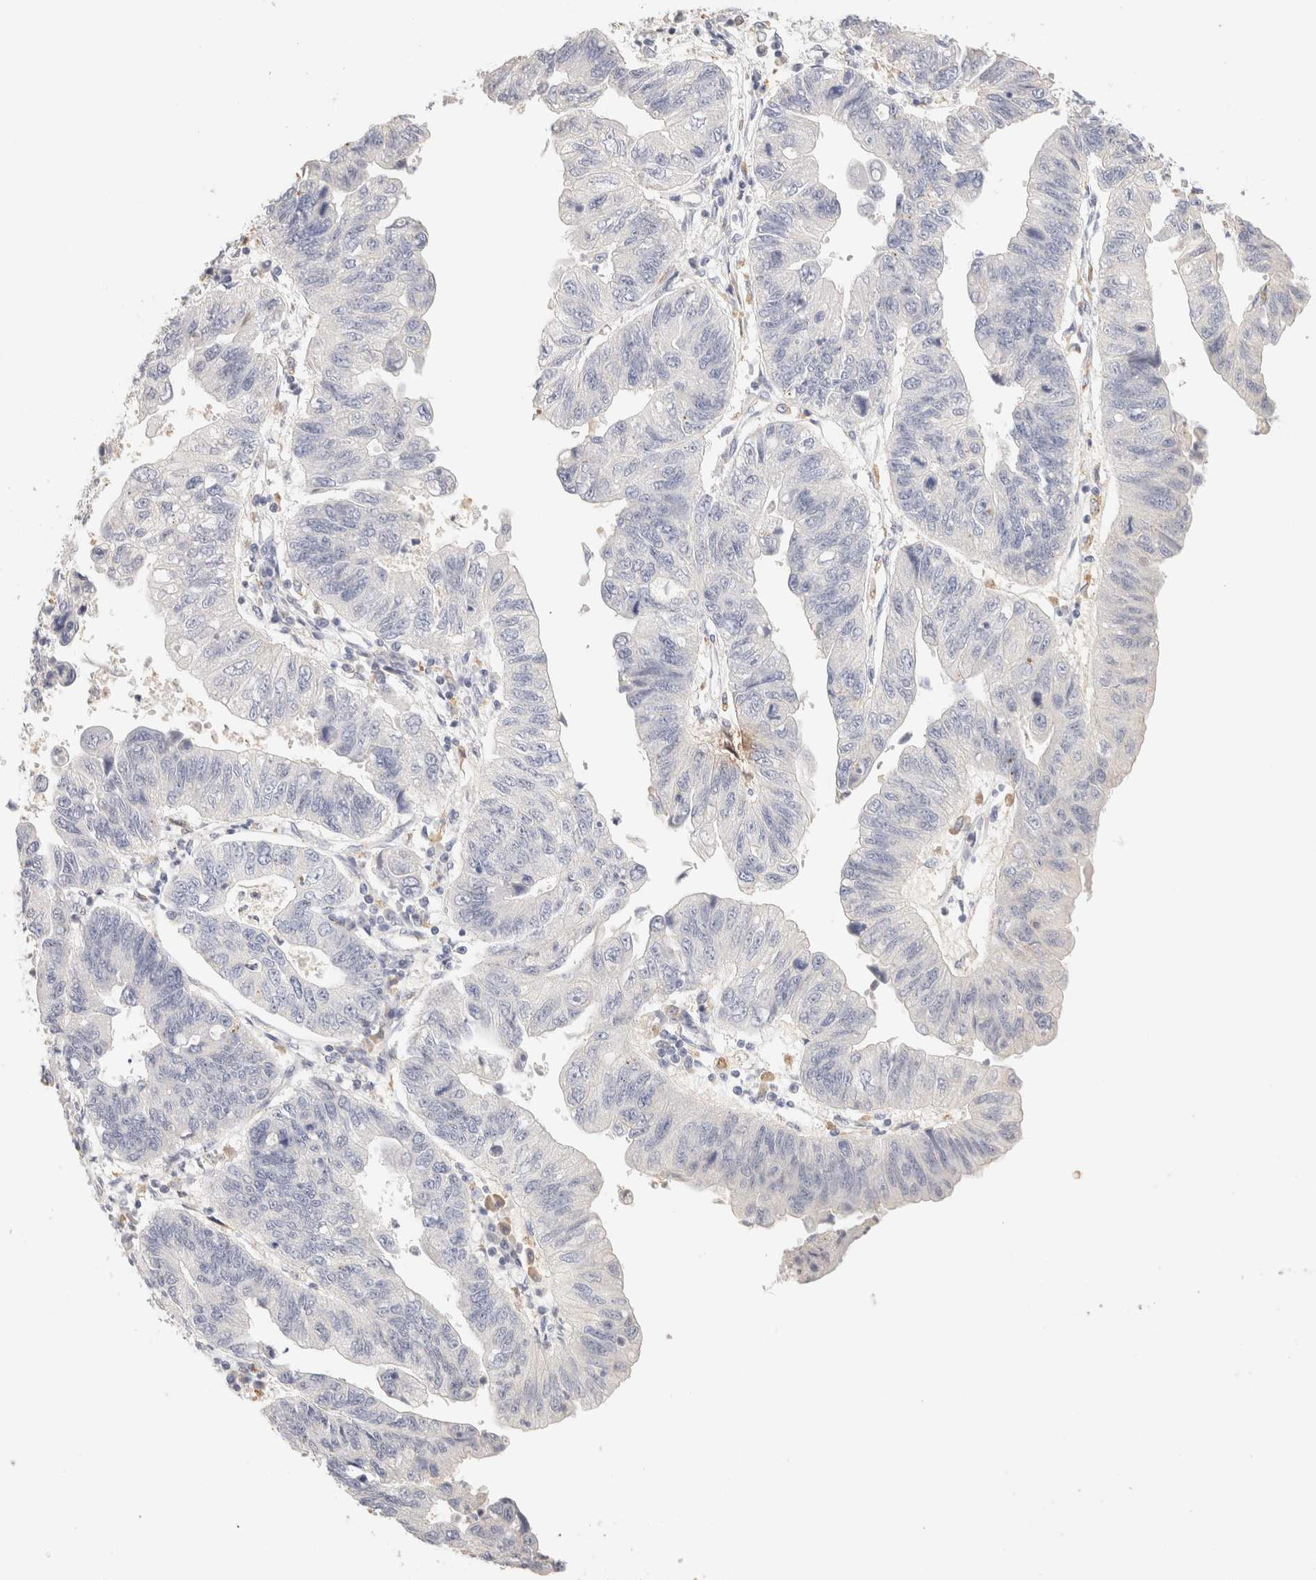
{"staining": {"intensity": "negative", "quantity": "none", "location": "none"}, "tissue": "stomach cancer", "cell_type": "Tumor cells", "image_type": "cancer", "snomed": [{"axis": "morphology", "description": "Adenocarcinoma, NOS"}, {"axis": "topography", "description": "Stomach"}], "caption": "Tumor cells are negative for brown protein staining in stomach cancer.", "gene": "SCGB2A2", "patient": {"sex": "male", "age": 59}}